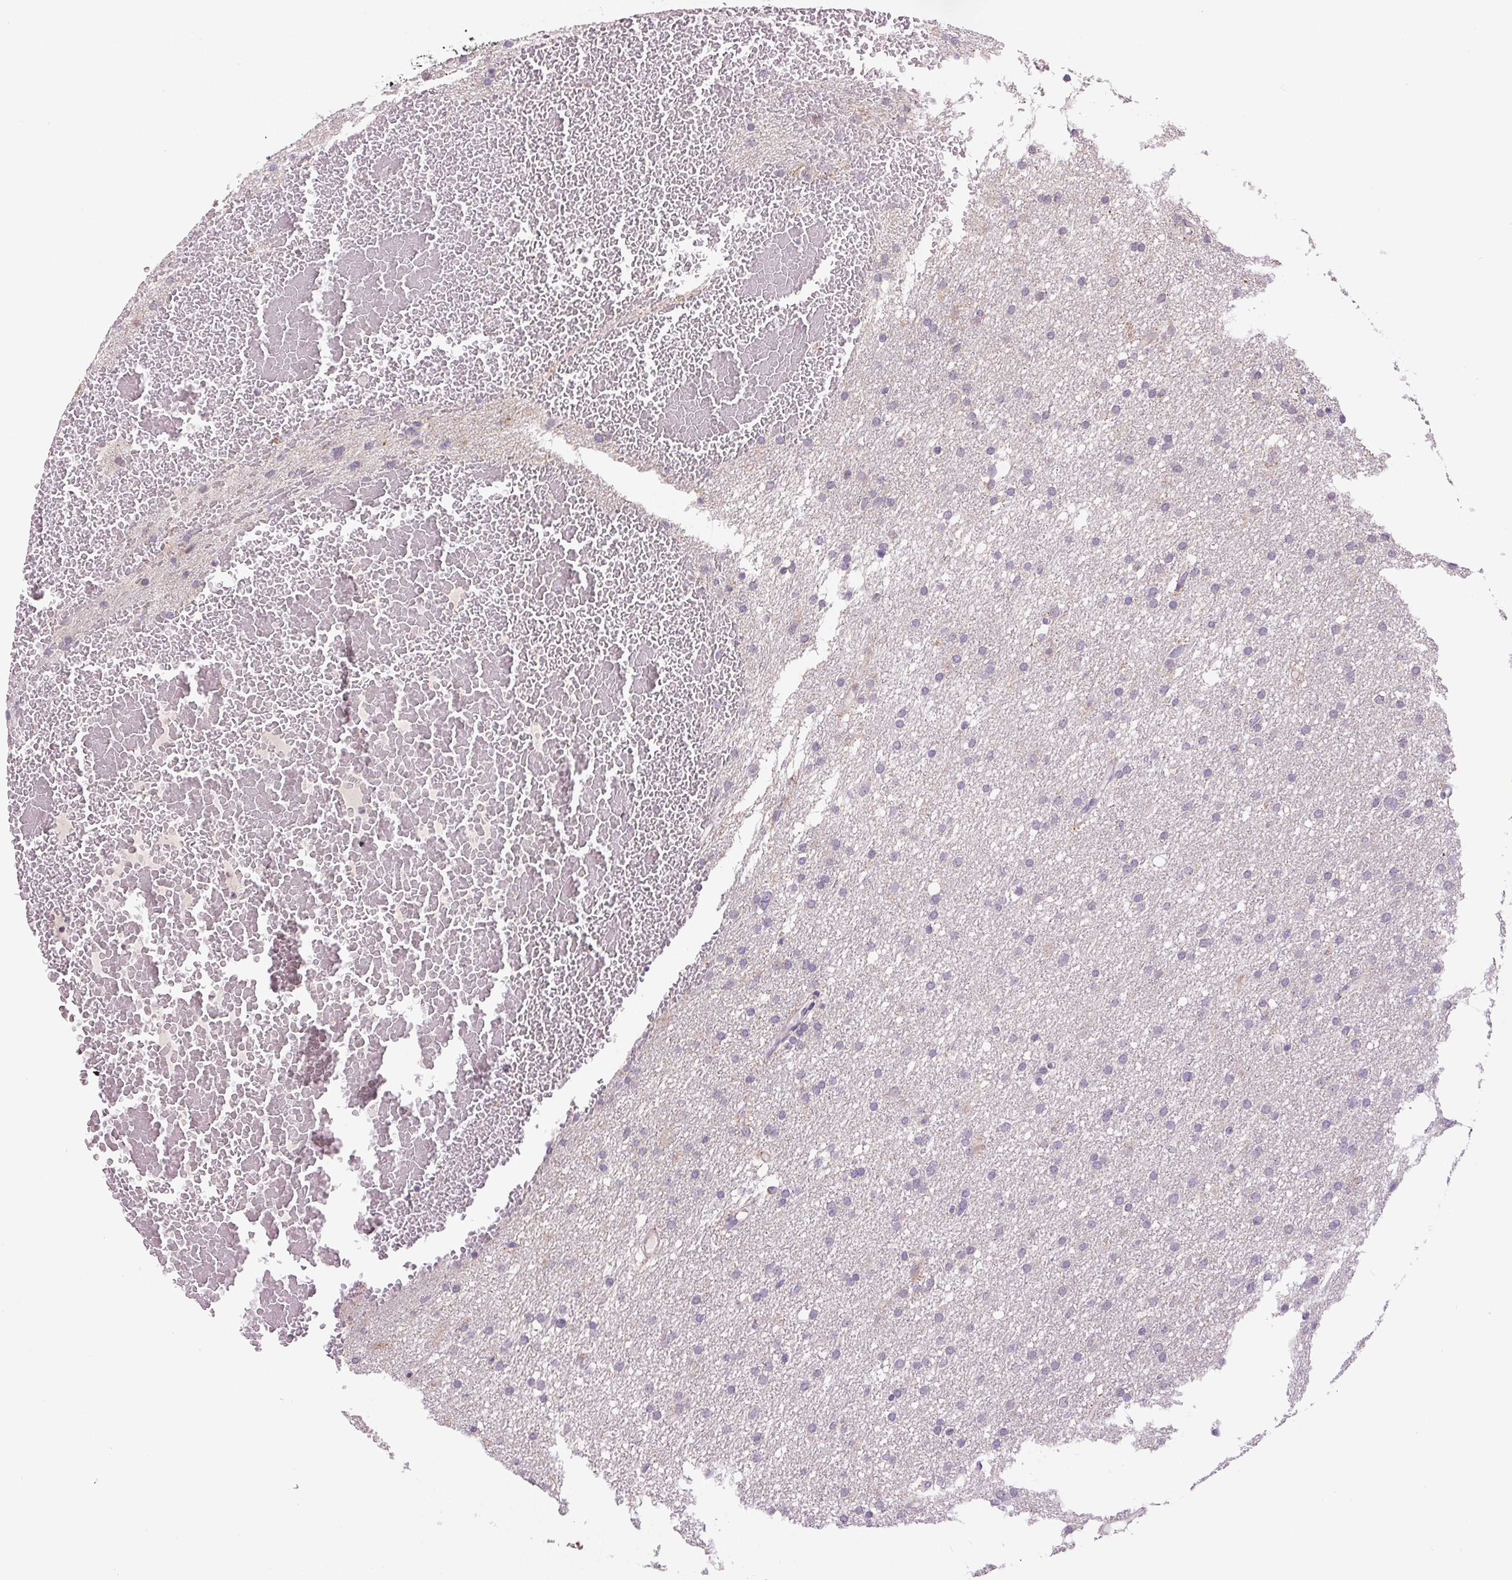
{"staining": {"intensity": "negative", "quantity": "none", "location": "none"}, "tissue": "glioma", "cell_type": "Tumor cells", "image_type": "cancer", "snomed": [{"axis": "morphology", "description": "Glioma, malignant, High grade"}, {"axis": "topography", "description": "Cerebral cortex"}], "caption": "This is an IHC image of high-grade glioma (malignant). There is no expression in tumor cells.", "gene": "SGF29", "patient": {"sex": "female", "age": 36}}